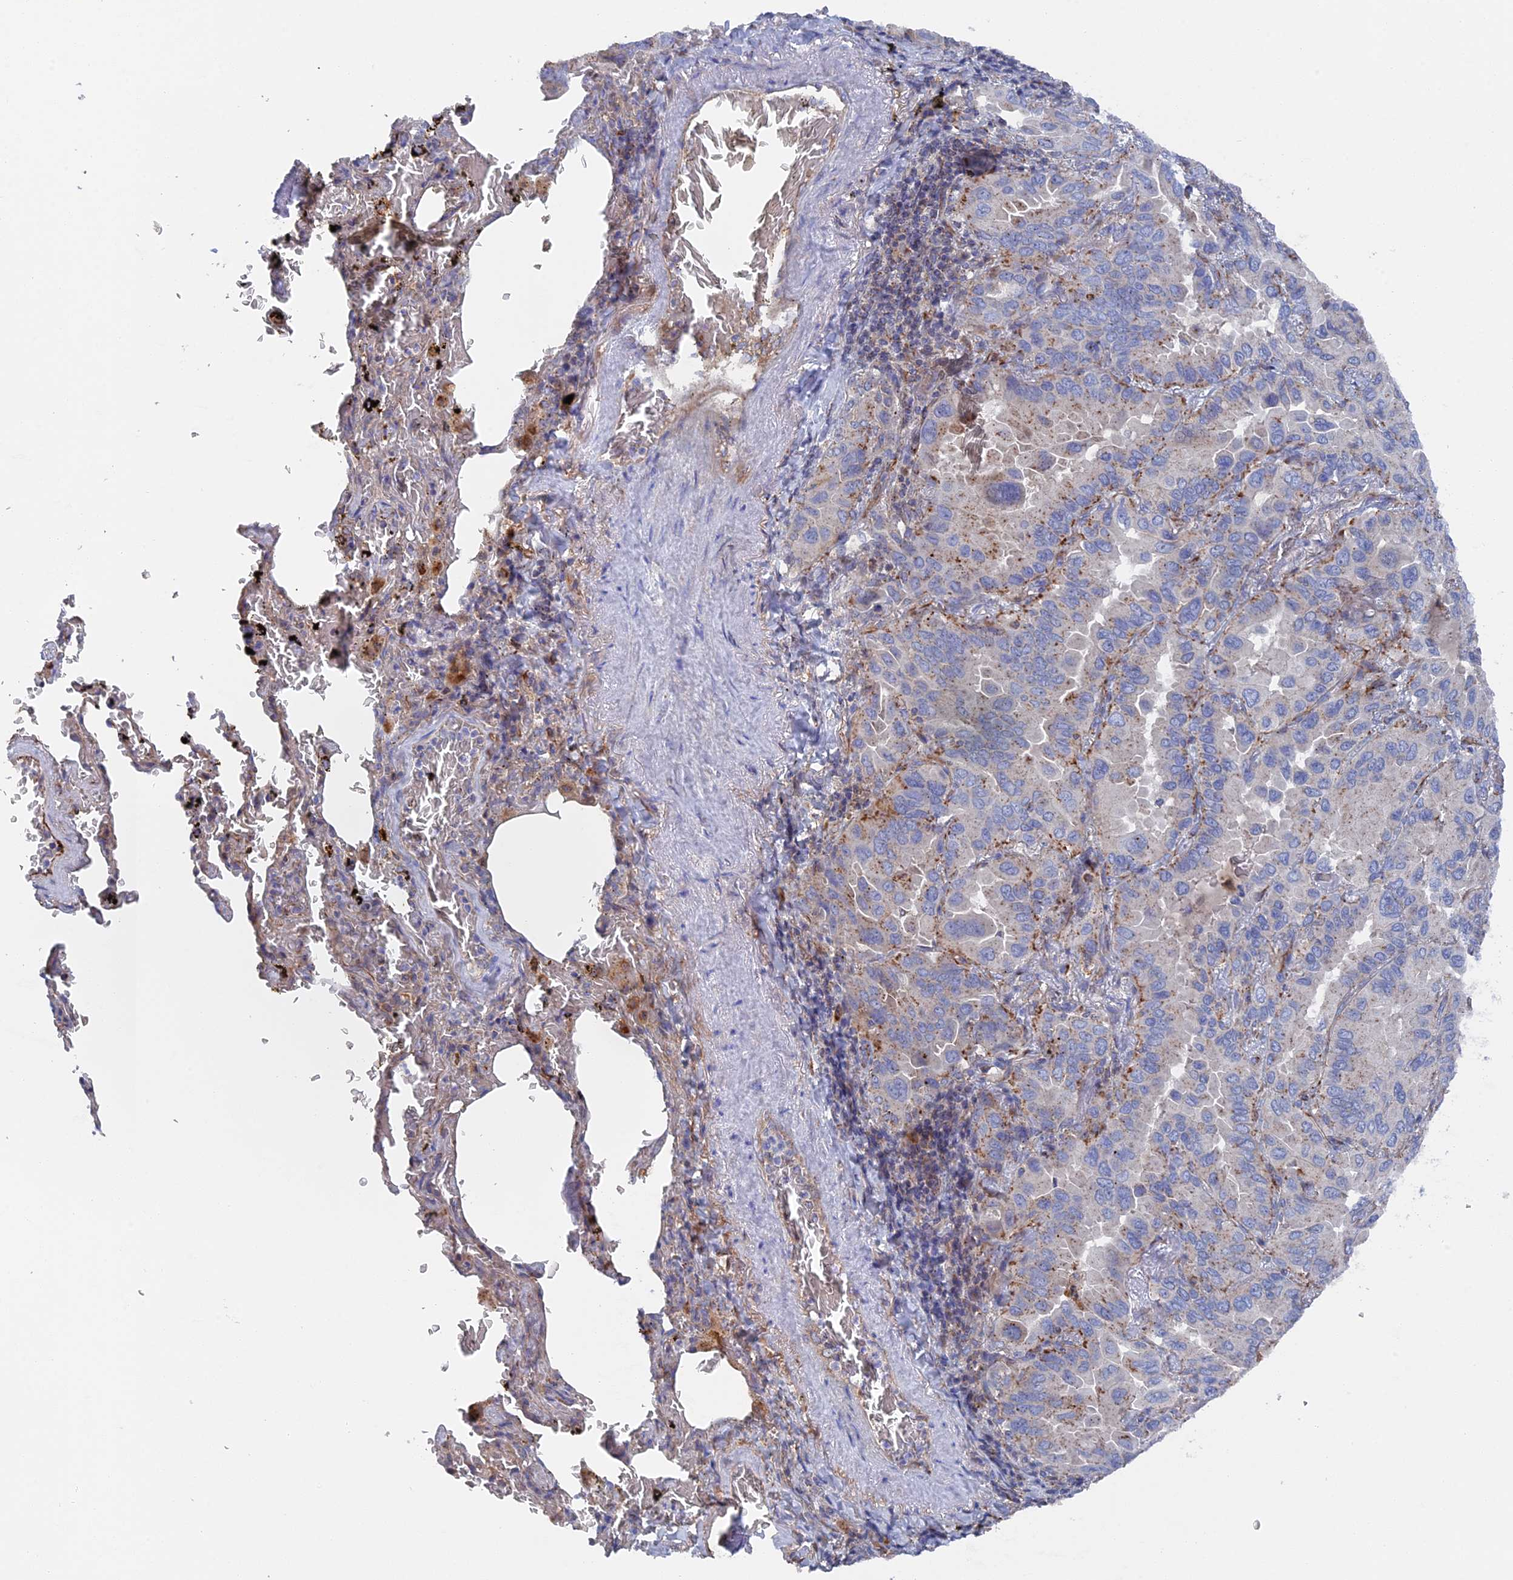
{"staining": {"intensity": "moderate", "quantity": "<25%", "location": "cytoplasmic/membranous"}, "tissue": "lung cancer", "cell_type": "Tumor cells", "image_type": "cancer", "snomed": [{"axis": "morphology", "description": "Adenocarcinoma, NOS"}, {"axis": "topography", "description": "Lung"}], "caption": "There is low levels of moderate cytoplasmic/membranous expression in tumor cells of lung cancer, as demonstrated by immunohistochemical staining (brown color).", "gene": "SMG9", "patient": {"sex": "male", "age": 64}}